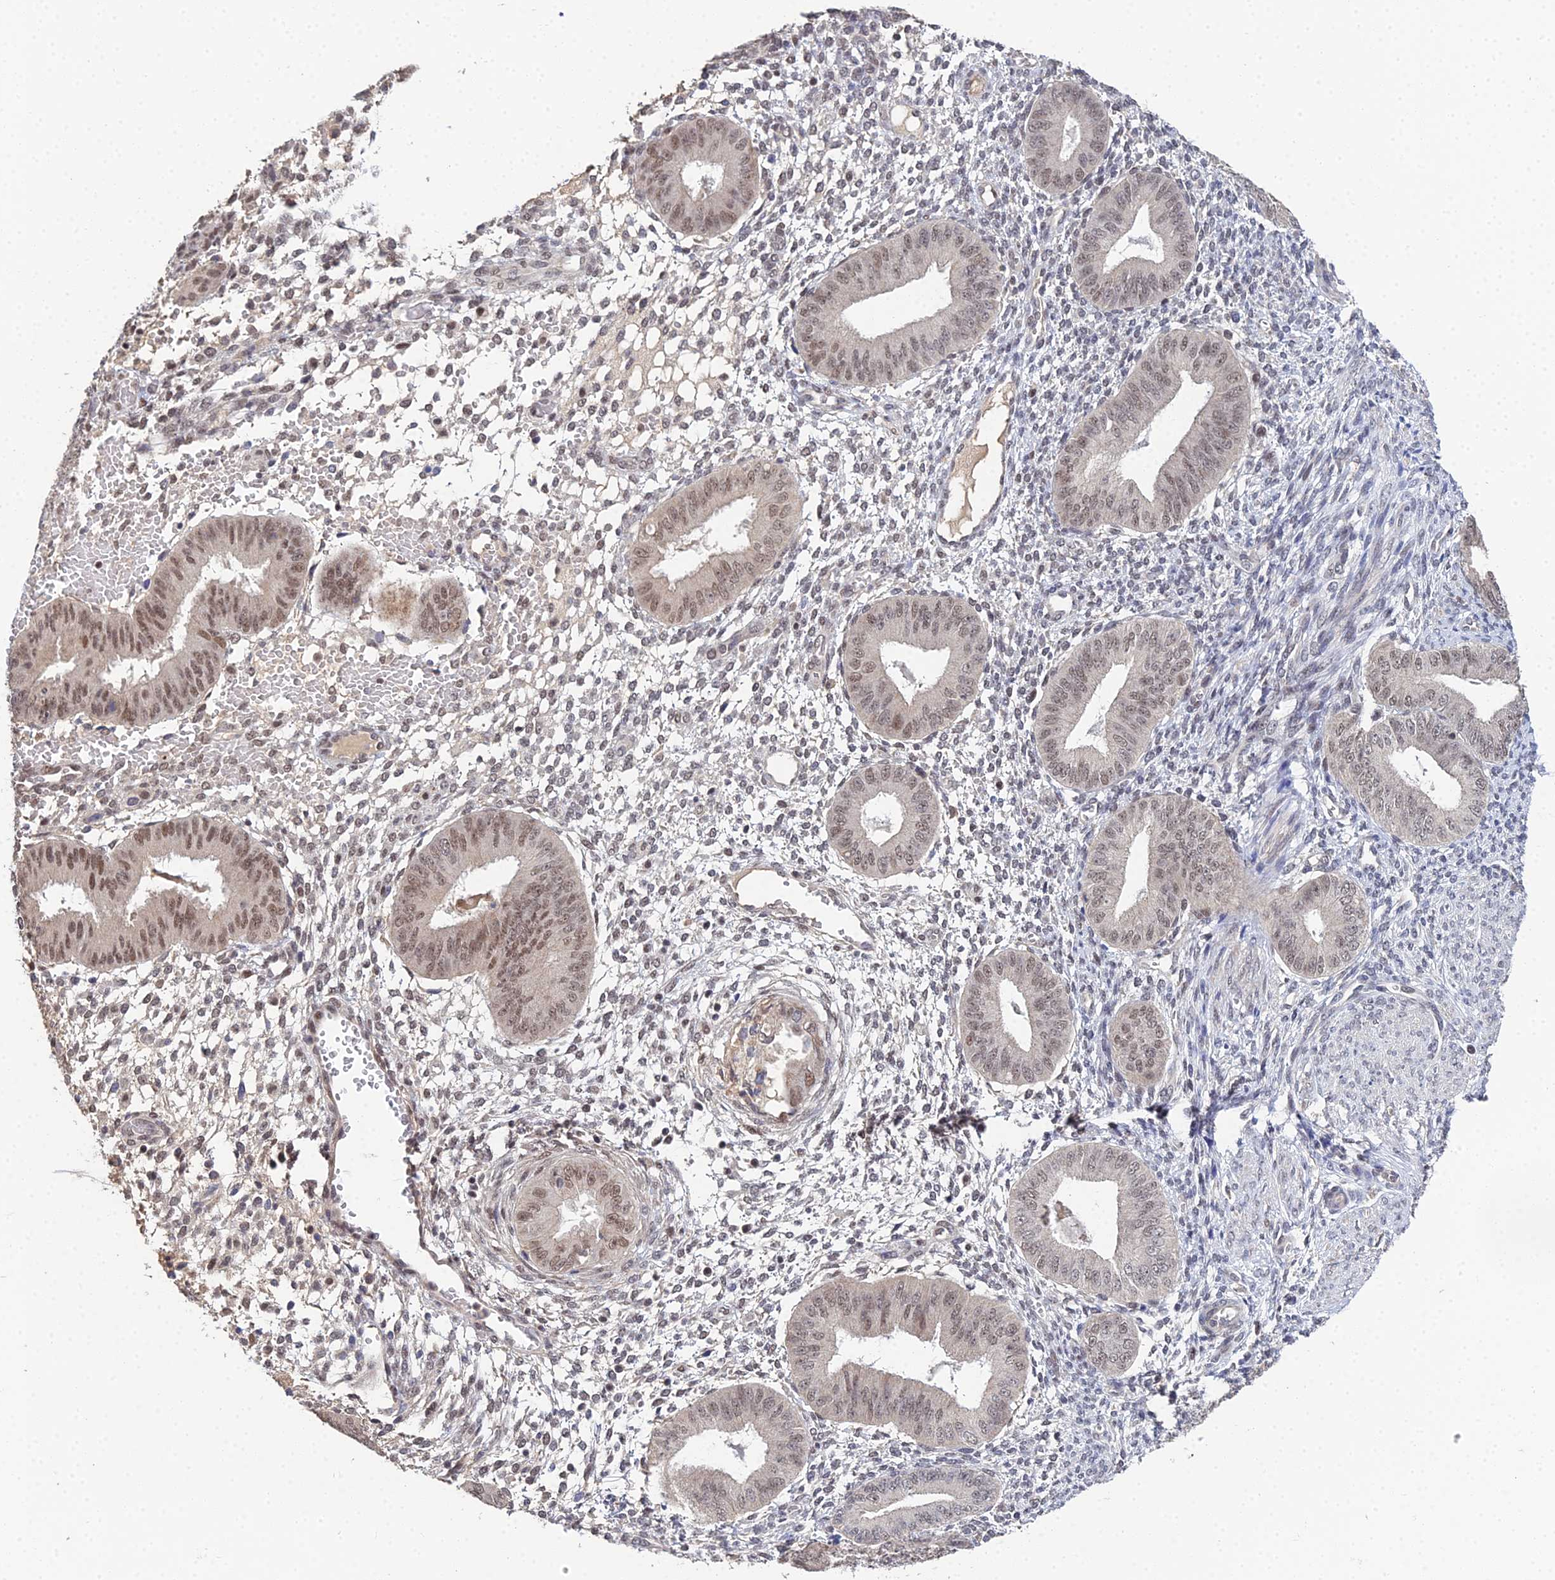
{"staining": {"intensity": "weak", "quantity": "<25%", "location": "nuclear"}, "tissue": "endometrium", "cell_type": "Cells in endometrial stroma", "image_type": "normal", "snomed": [{"axis": "morphology", "description": "Normal tissue, NOS"}, {"axis": "topography", "description": "Endometrium"}], "caption": "Endometrium stained for a protein using immunohistochemistry (IHC) shows no staining cells in endometrial stroma.", "gene": "BIVM", "patient": {"sex": "female", "age": 49}}